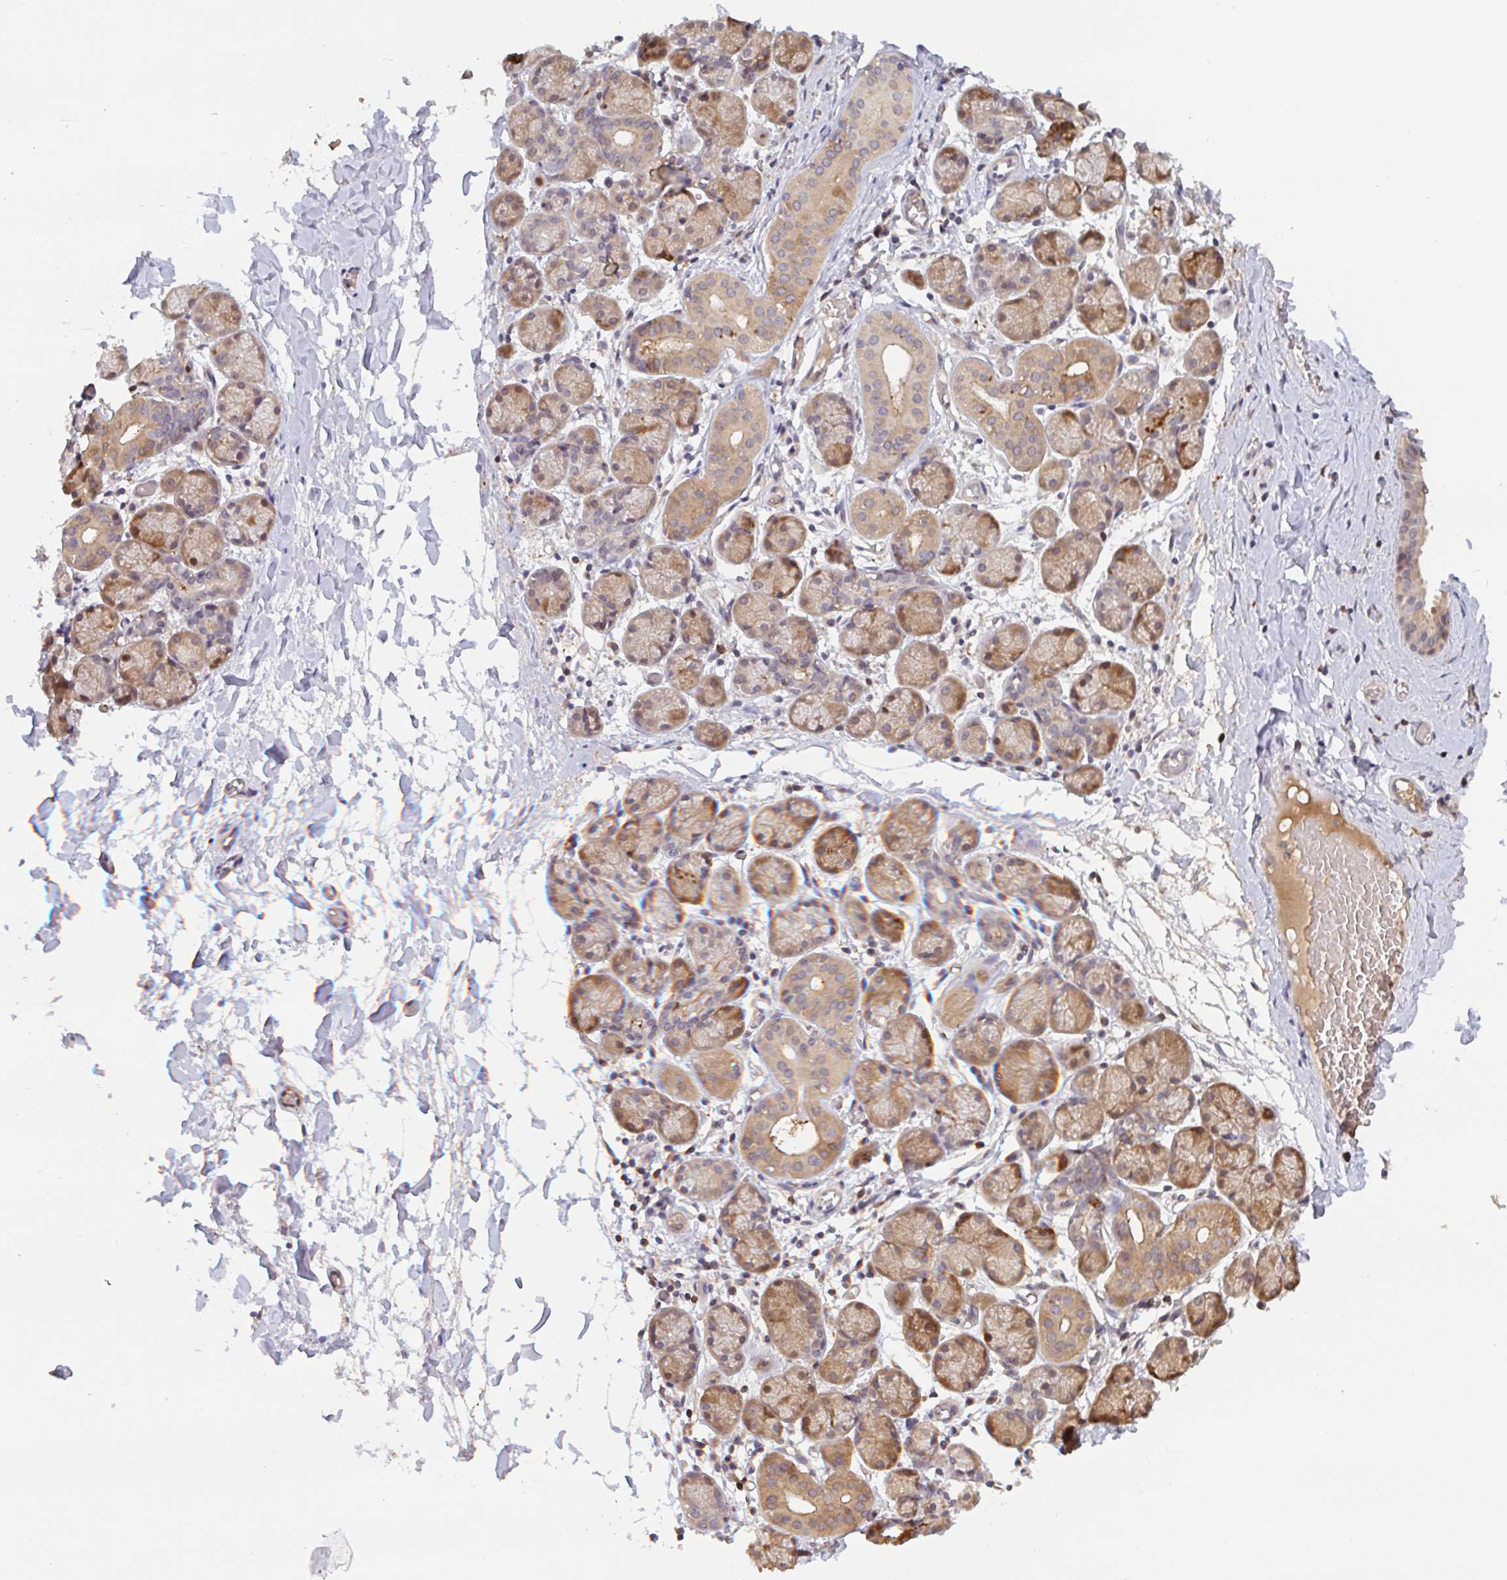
{"staining": {"intensity": "moderate", "quantity": "25%-75%", "location": "cytoplasmic/membranous"}, "tissue": "salivary gland", "cell_type": "Glandular cells", "image_type": "normal", "snomed": [{"axis": "morphology", "description": "Normal tissue, NOS"}, {"axis": "topography", "description": "Salivary gland"}], "caption": "About 25%-75% of glandular cells in benign human salivary gland show moderate cytoplasmic/membranous protein expression as visualized by brown immunohistochemical staining.", "gene": "OTOP2", "patient": {"sex": "female", "age": 24}}